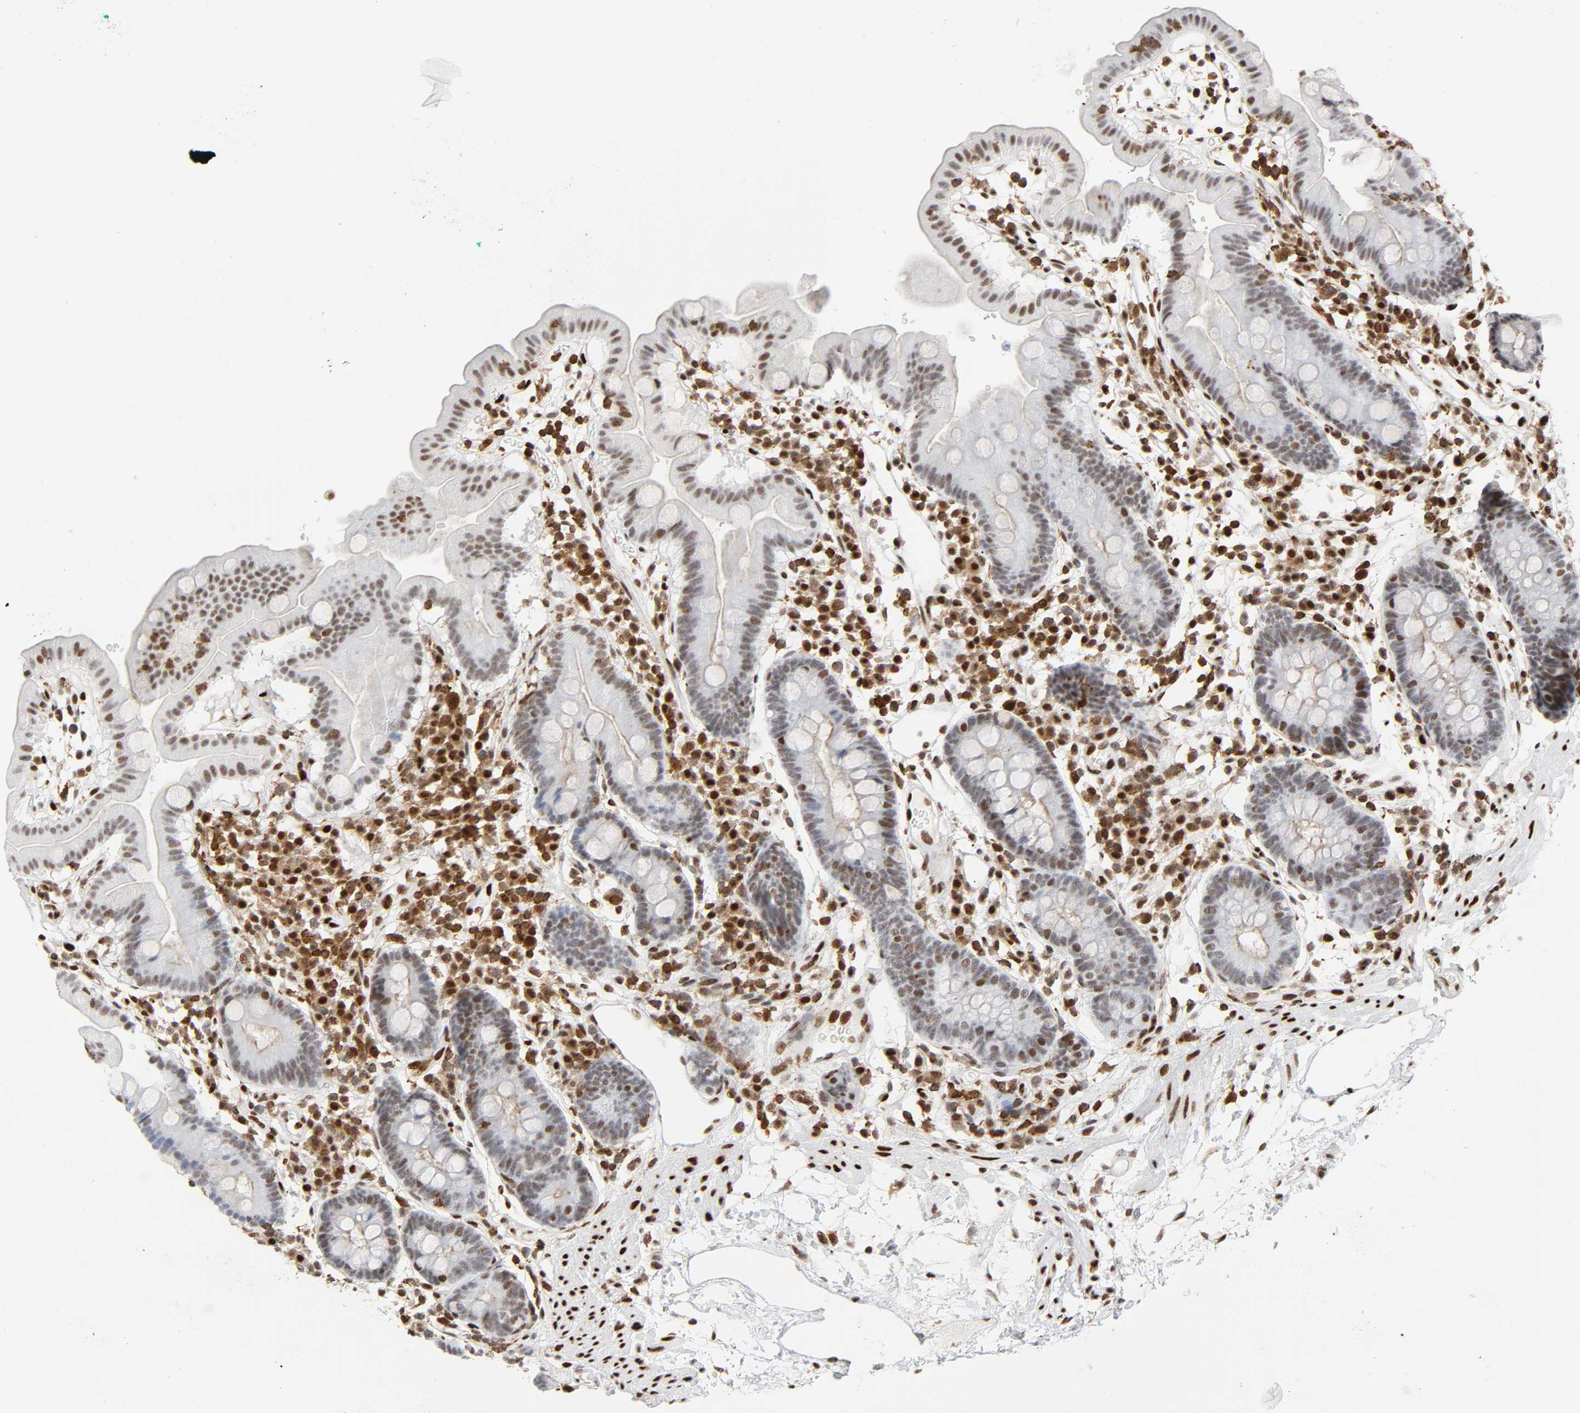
{"staining": {"intensity": "moderate", "quantity": "25%-75%", "location": "nuclear"}, "tissue": "duodenum", "cell_type": "Glandular cells", "image_type": "normal", "snomed": [{"axis": "morphology", "description": "Normal tissue, NOS"}, {"axis": "topography", "description": "Duodenum"}], "caption": "This photomicrograph demonstrates IHC staining of unremarkable human duodenum, with medium moderate nuclear expression in approximately 25%-75% of glandular cells.", "gene": "WAS", "patient": {"sex": "male", "age": 50}}